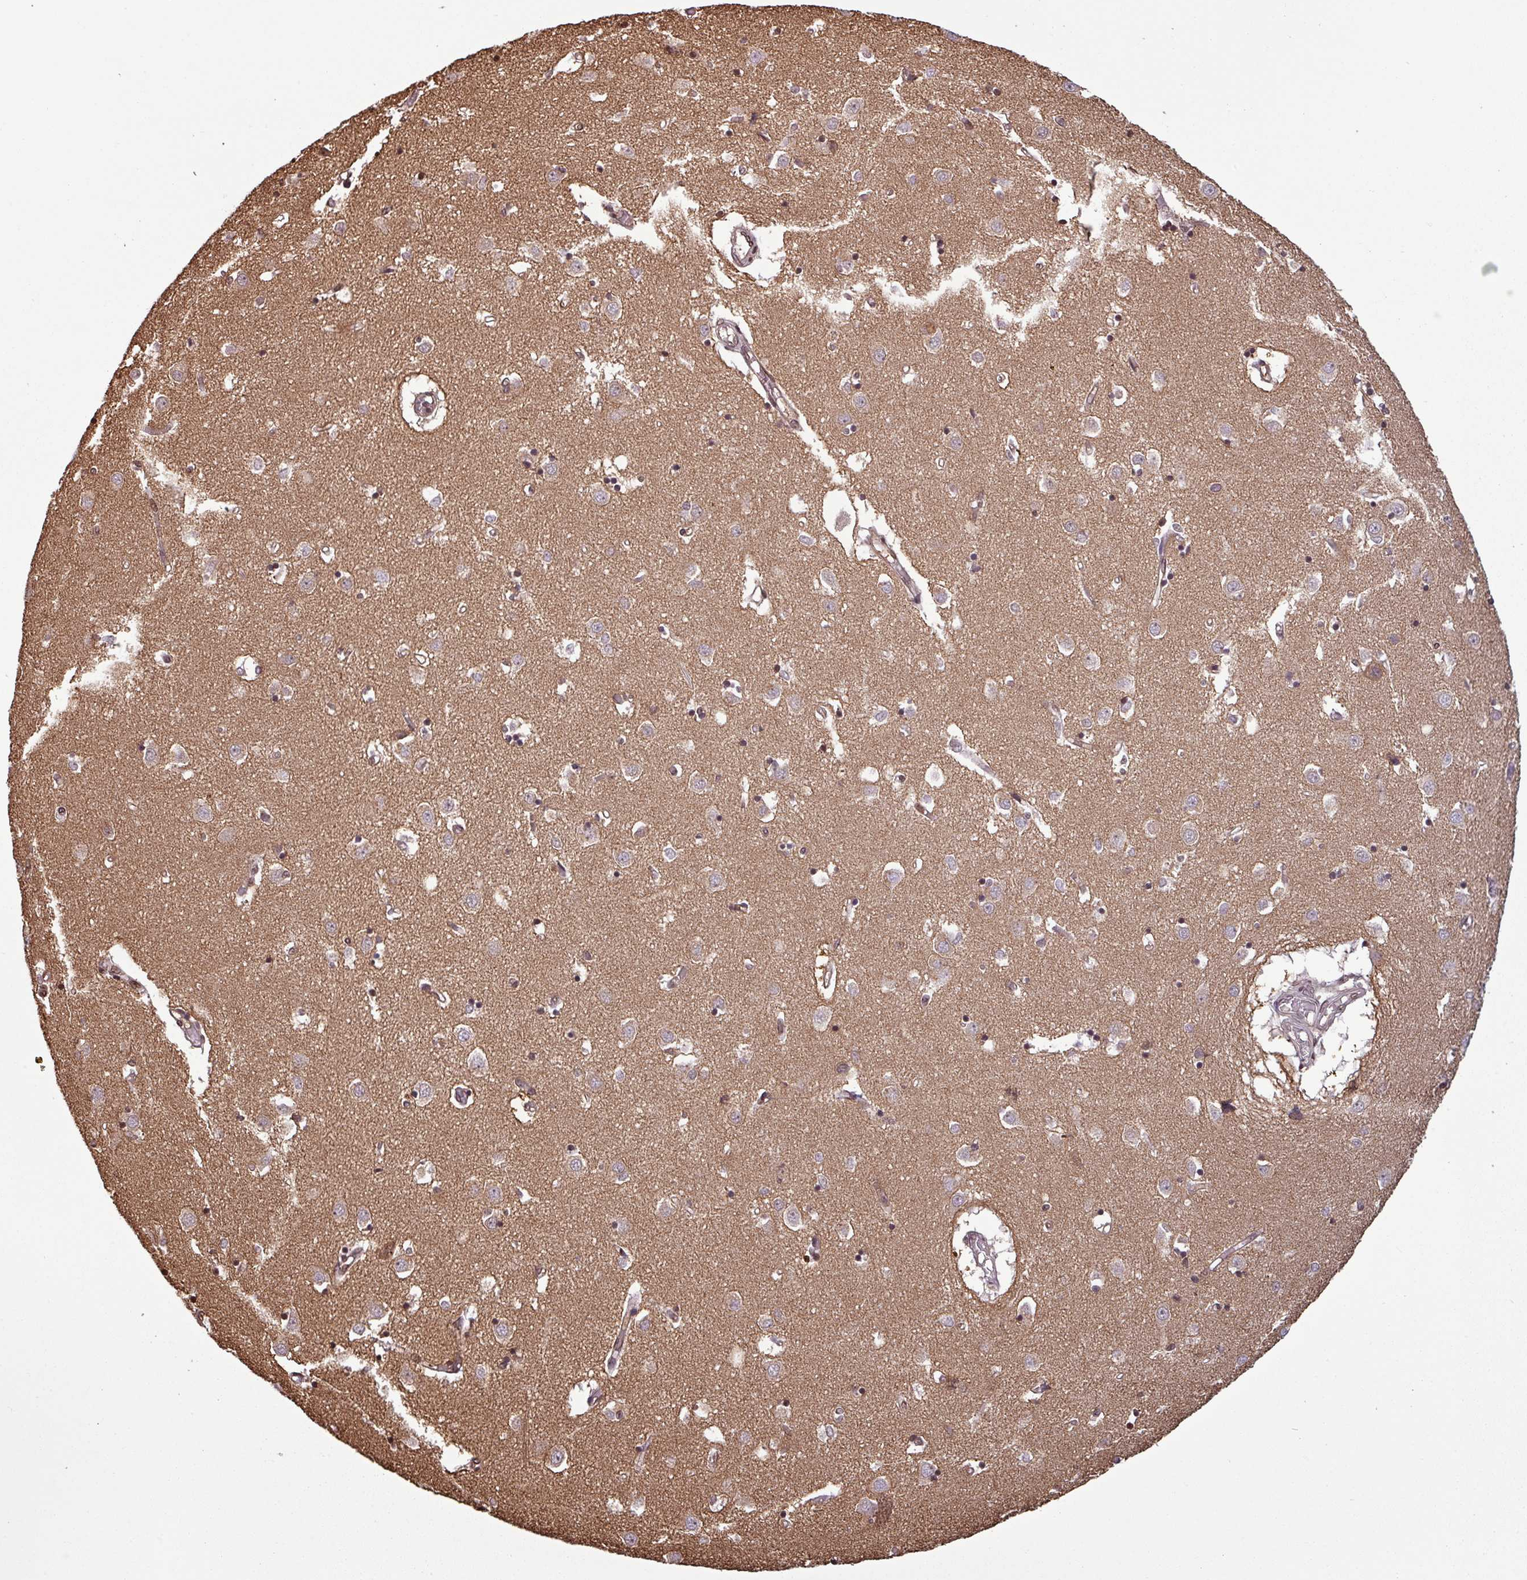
{"staining": {"intensity": "moderate", "quantity": "<25%", "location": "nuclear"}, "tissue": "caudate", "cell_type": "Glial cells", "image_type": "normal", "snomed": [{"axis": "morphology", "description": "Normal tissue, NOS"}, {"axis": "topography", "description": "Lateral ventricle wall"}], "caption": "Immunohistochemical staining of normal human caudate reveals <25% levels of moderate nuclear protein expression in approximately <25% of glial cells. Nuclei are stained in blue.", "gene": "NPFFR1", "patient": {"sex": "male", "age": 70}}